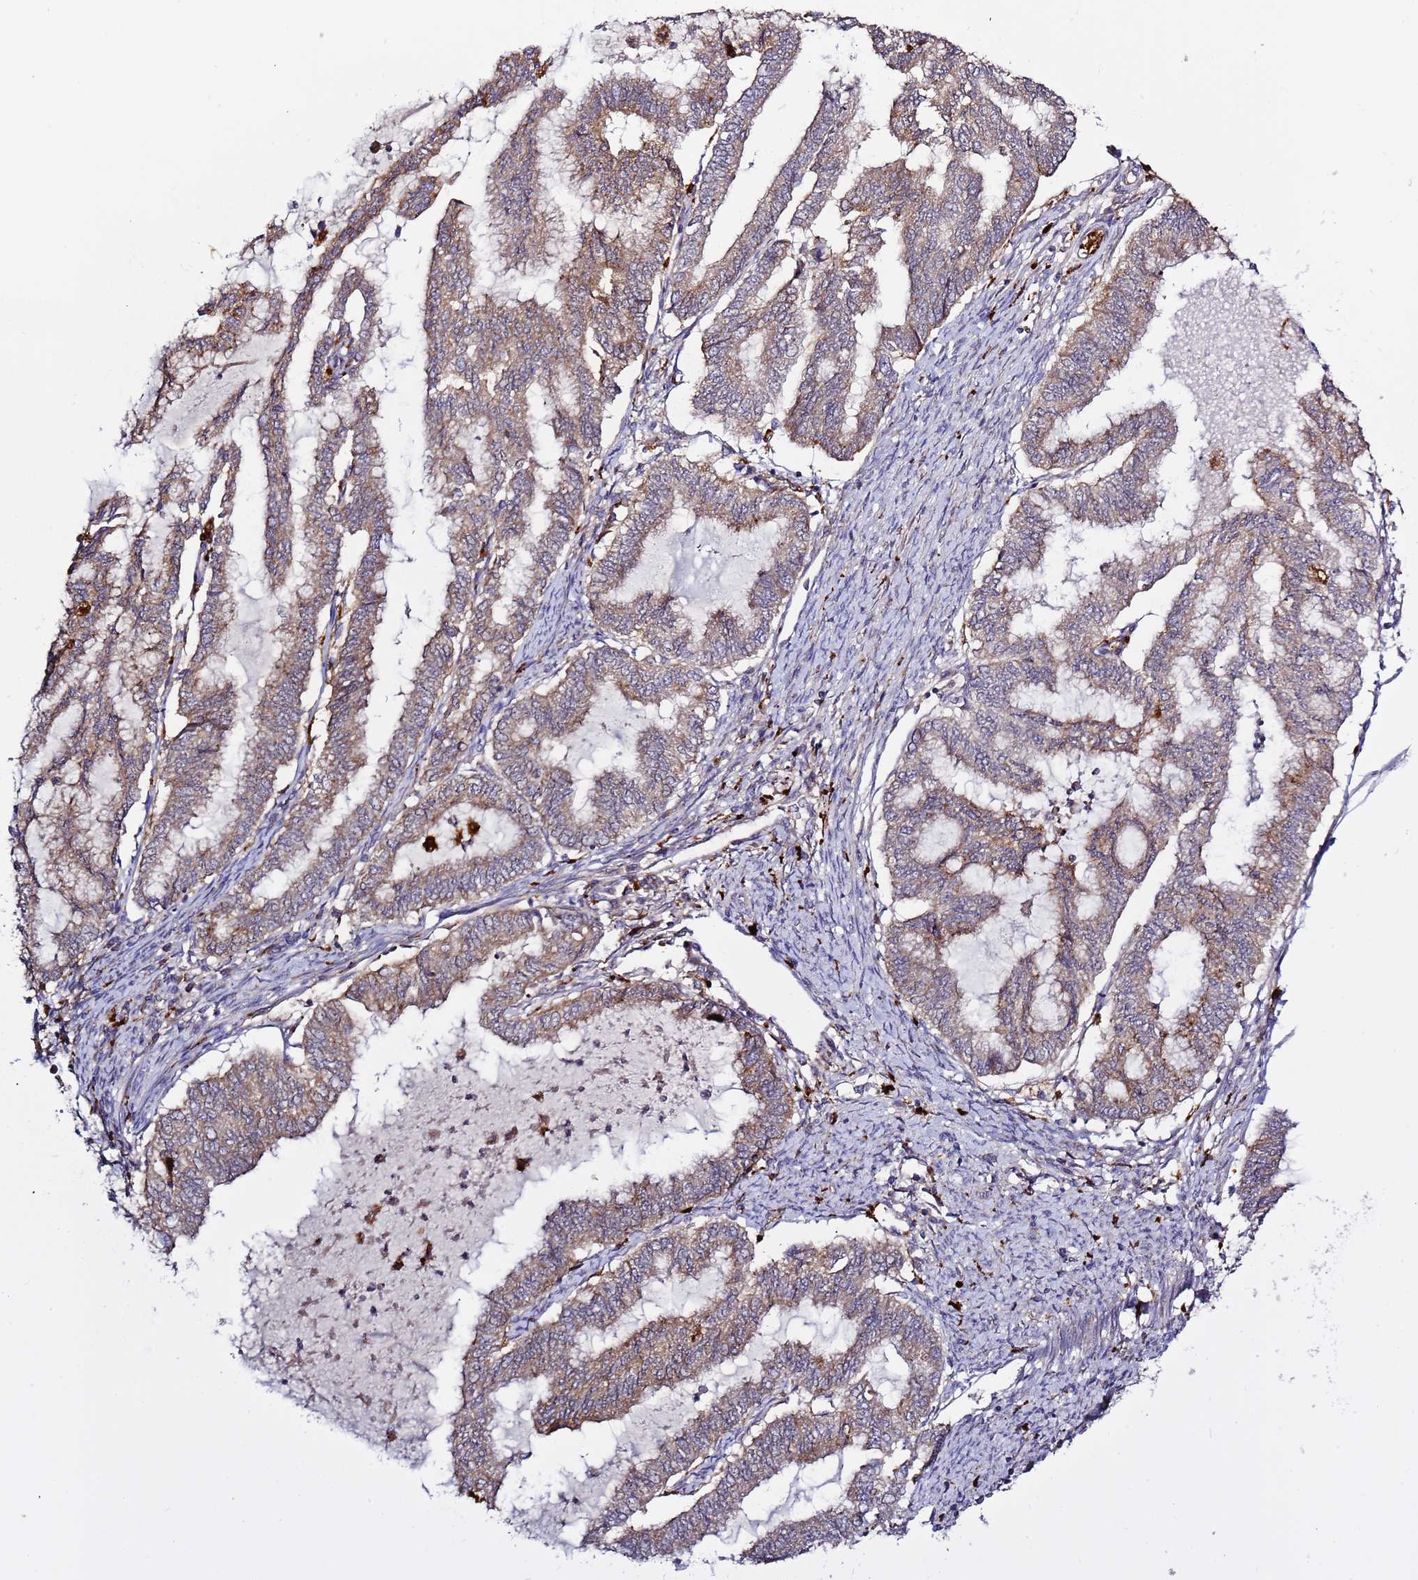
{"staining": {"intensity": "weak", "quantity": ">75%", "location": "cytoplasmic/membranous"}, "tissue": "endometrial cancer", "cell_type": "Tumor cells", "image_type": "cancer", "snomed": [{"axis": "morphology", "description": "Adenocarcinoma, NOS"}, {"axis": "topography", "description": "Endometrium"}], "caption": "Weak cytoplasmic/membranous protein staining is appreciated in about >75% of tumor cells in endometrial cancer (adenocarcinoma).", "gene": "VPS36", "patient": {"sex": "female", "age": 79}}